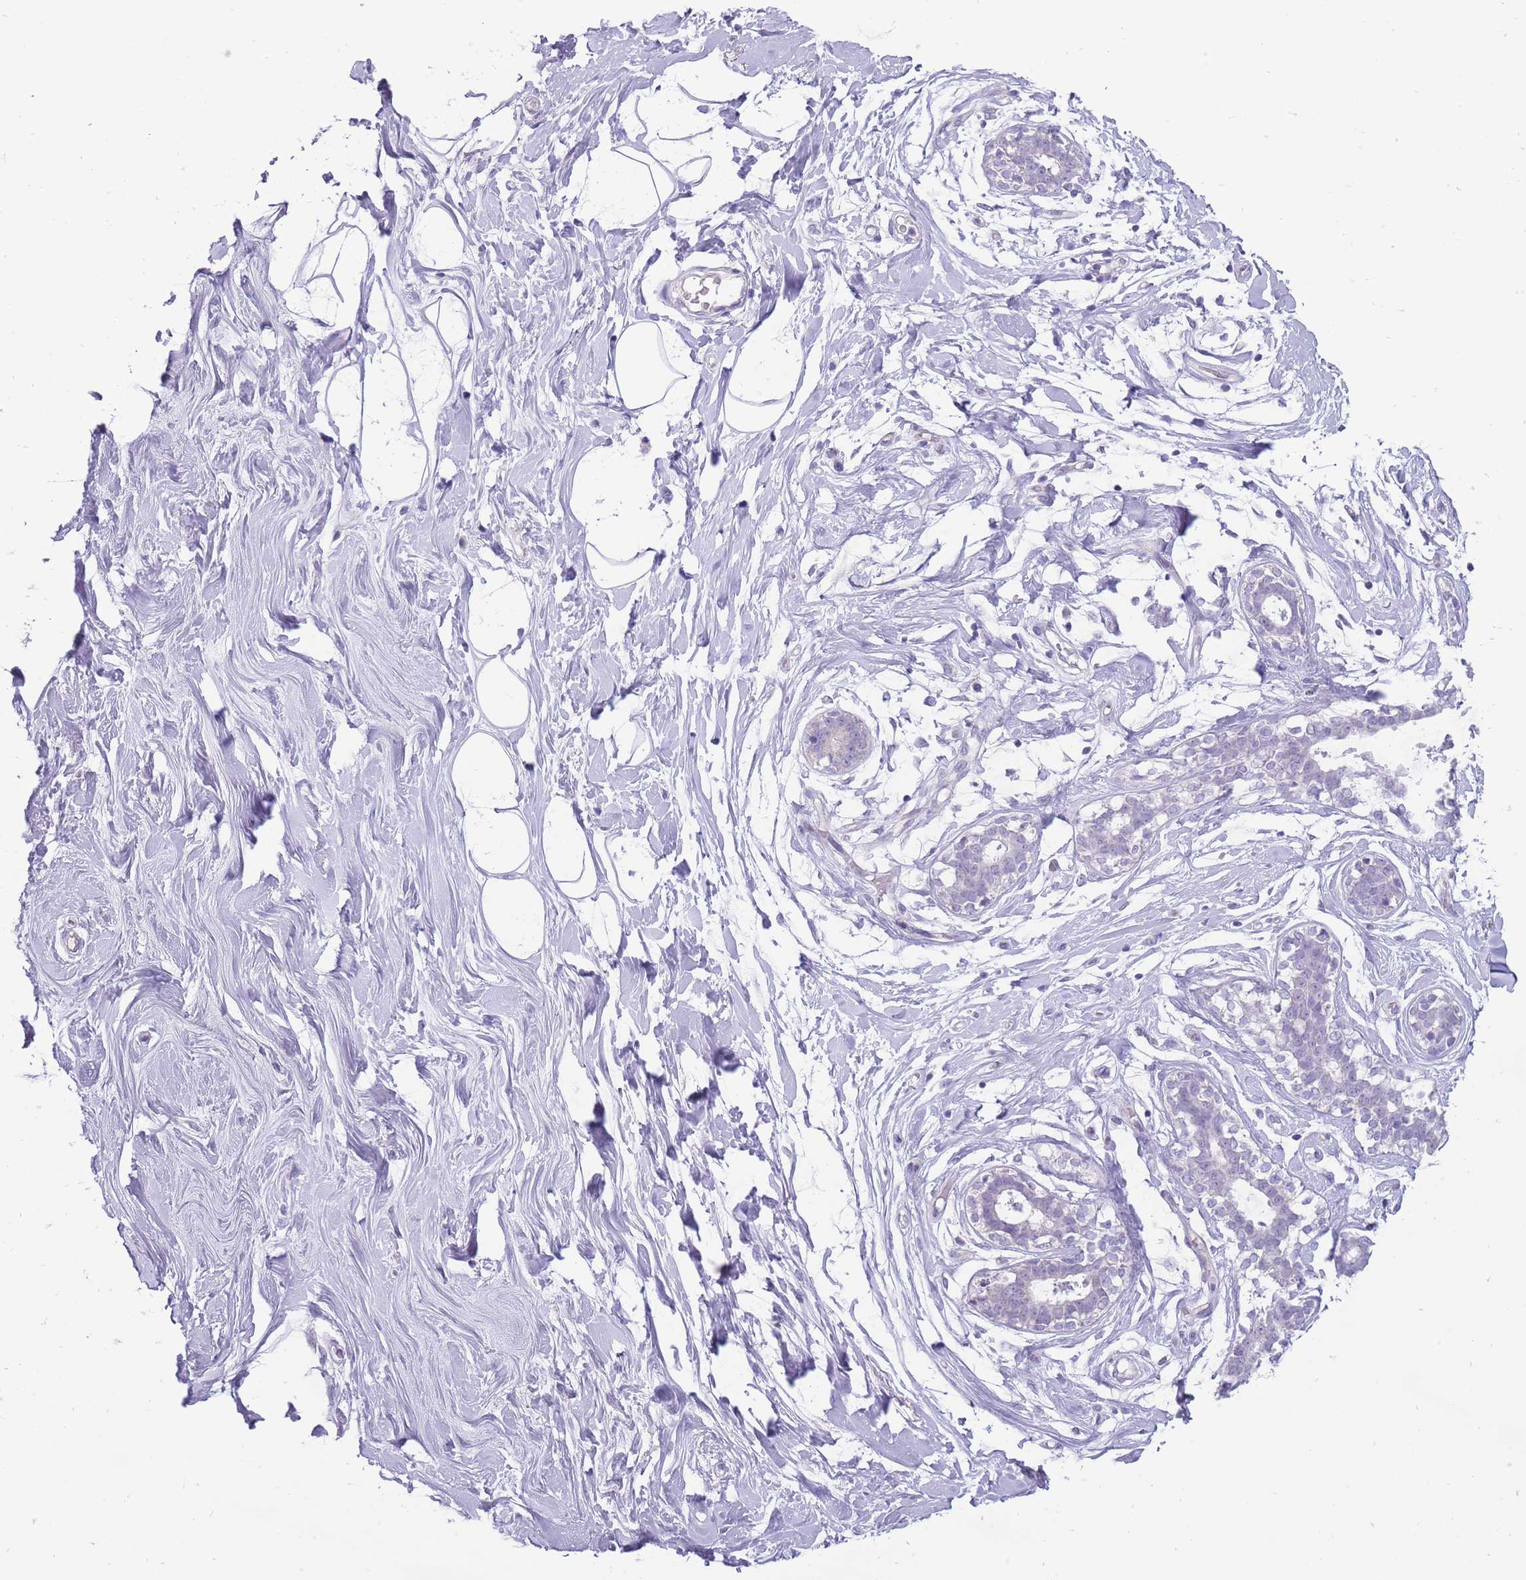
{"staining": {"intensity": "negative", "quantity": "none", "location": "none"}, "tissue": "adipose tissue", "cell_type": "Adipocytes", "image_type": "normal", "snomed": [{"axis": "morphology", "description": "Normal tissue, NOS"}, {"axis": "topography", "description": "Breast"}], "caption": "This is a photomicrograph of immunohistochemistry staining of normal adipose tissue, which shows no expression in adipocytes. (DAB (3,3'-diaminobenzidine) IHC with hematoxylin counter stain).", "gene": "ERICH4", "patient": {"sex": "female", "age": 26}}